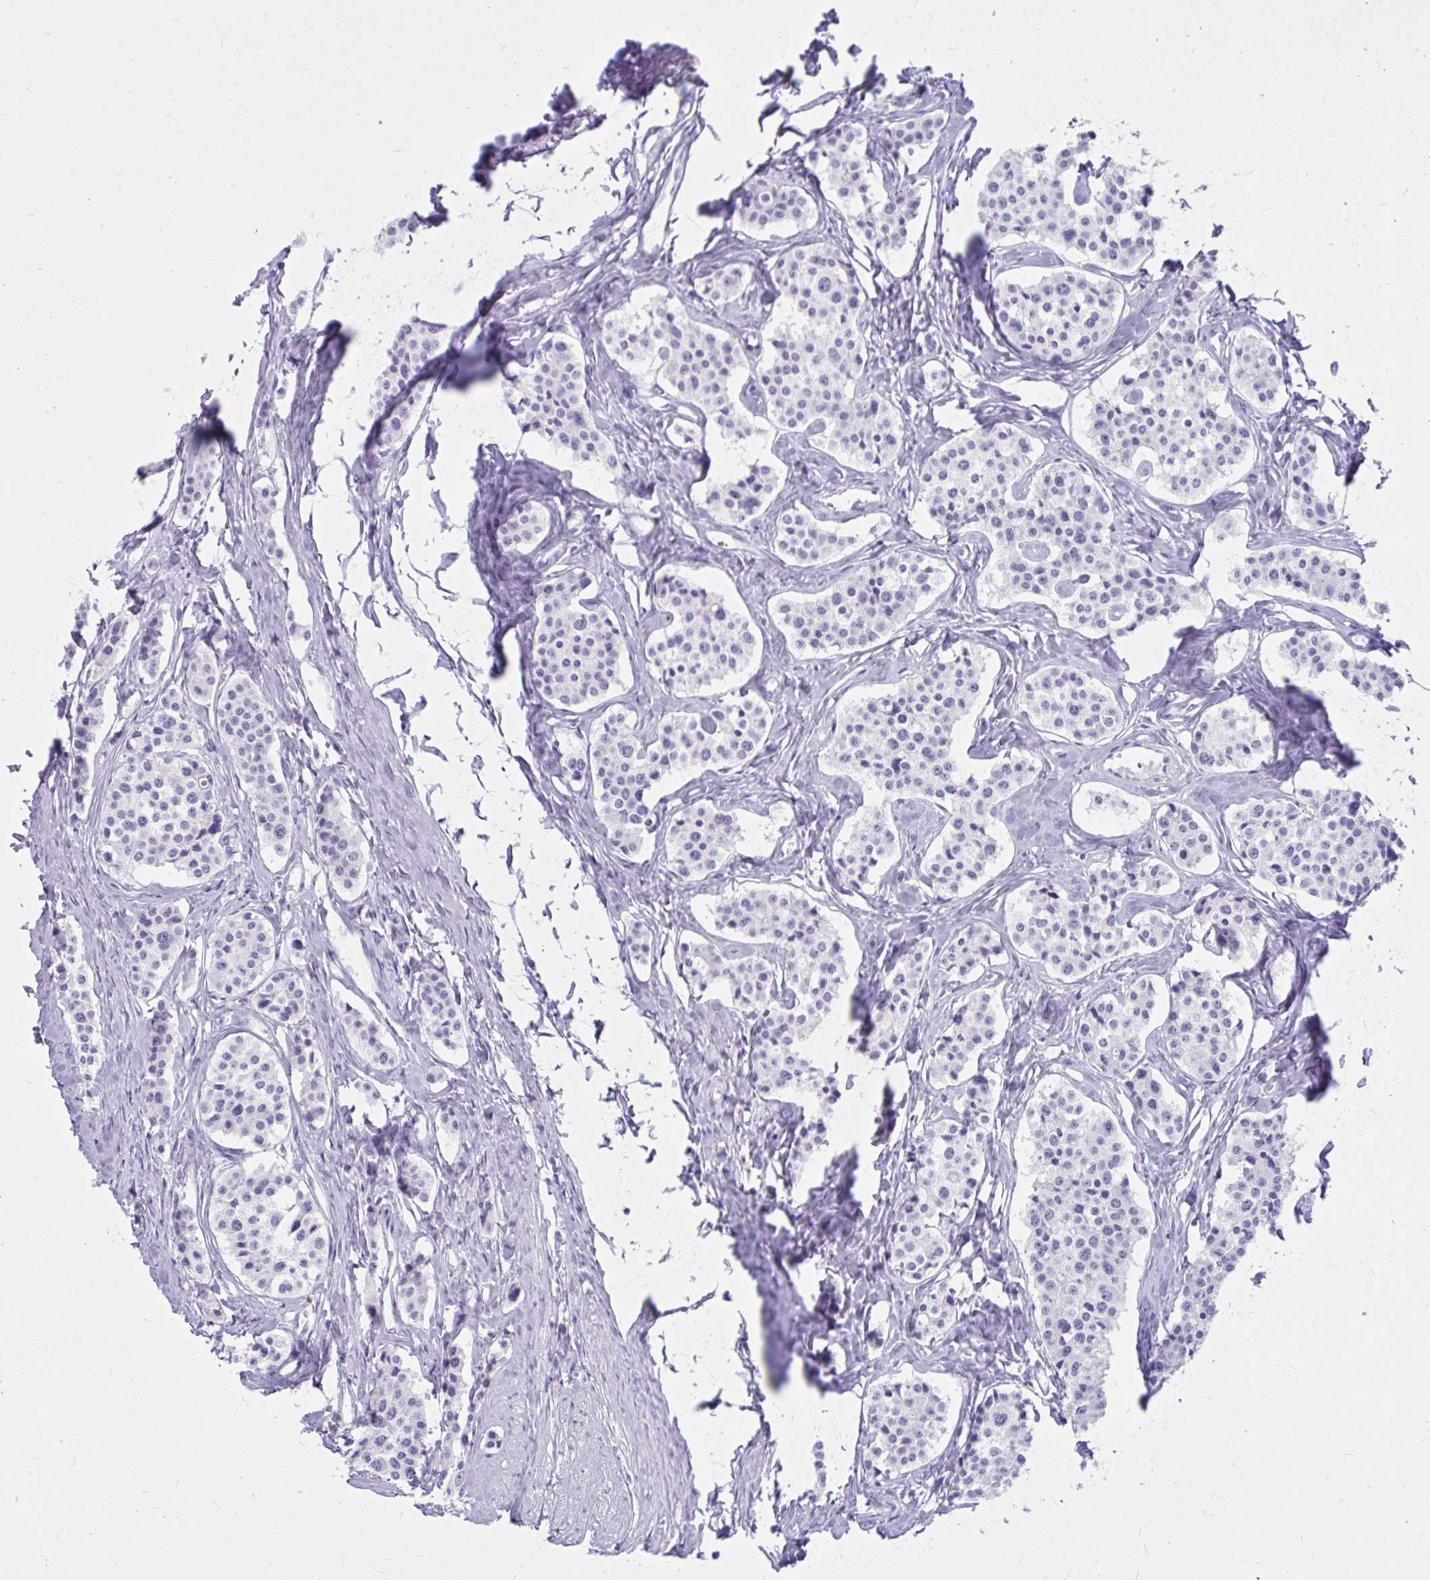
{"staining": {"intensity": "negative", "quantity": "none", "location": "none"}, "tissue": "carcinoid", "cell_type": "Tumor cells", "image_type": "cancer", "snomed": [{"axis": "morphology", "description": "Carcinoid, malignant, NOS"}, {"axis": "topography", "description": "Small intestine"}], "caption": "Immunohistochemistry (IHC) of human carcinoid demonstrates no positivity in tumor cells.", "gene": "DPEP3", "patient": {"sex": "male", "age": 60}}